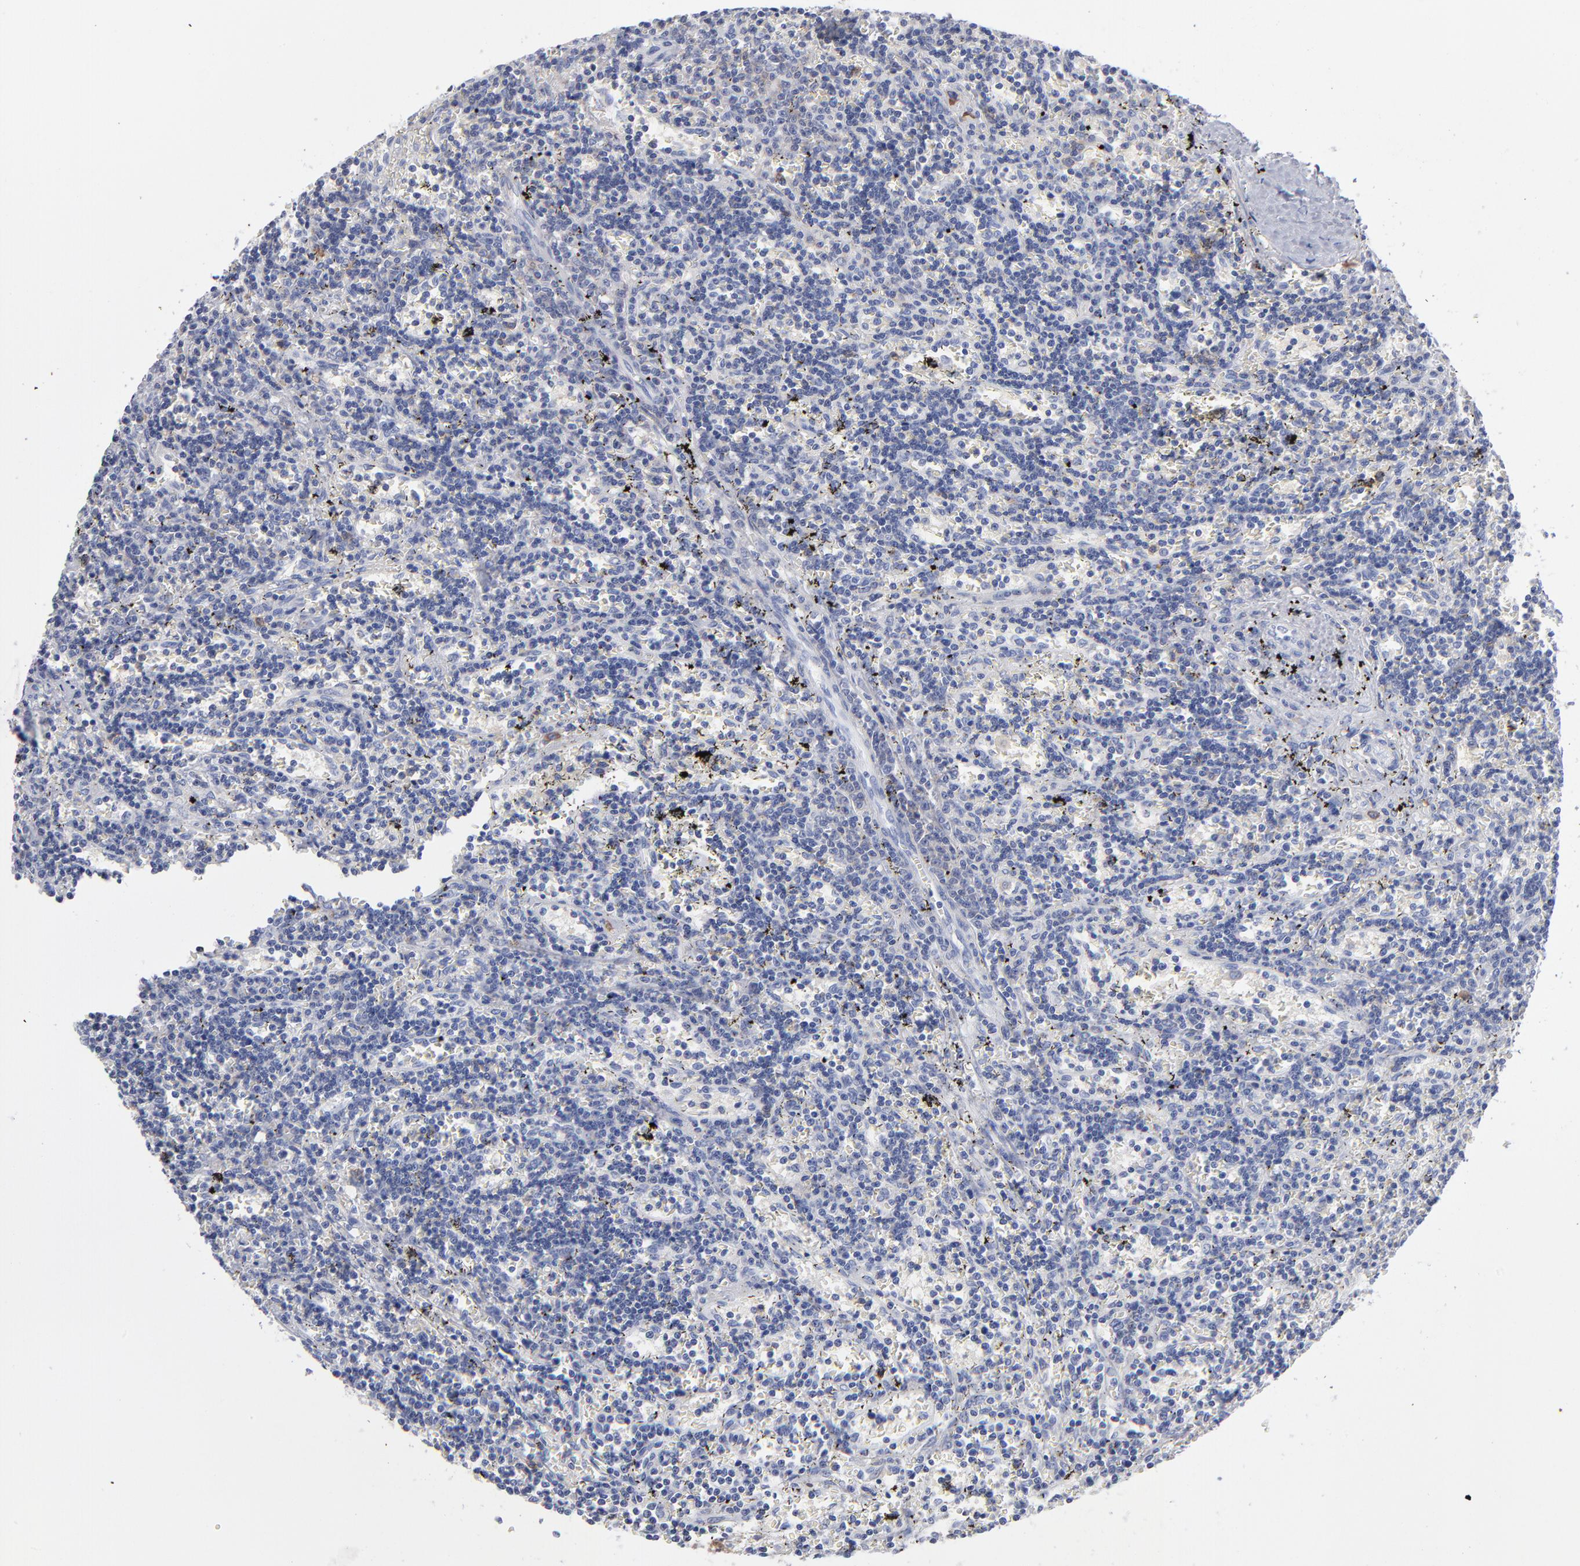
{"staining": {"intensity": "negative", "quantity": "none", "location": "none"}, "tissue": "lymphoma", "cell_type": "Tumor cells", "image_type": "cancer", "snomed": [{"axis": "morphology", "description": "Malignant lymphoma, non-Hodgkin's type, Low grade"}, {"axis": "topography", "description": "Spleen"}], "caption": "Immunohistochemical staining of lymphoma exhibits no significant staining in tumor cells.", "gene": "LAT2", "patient": {"sex": "male", "age": 60}}